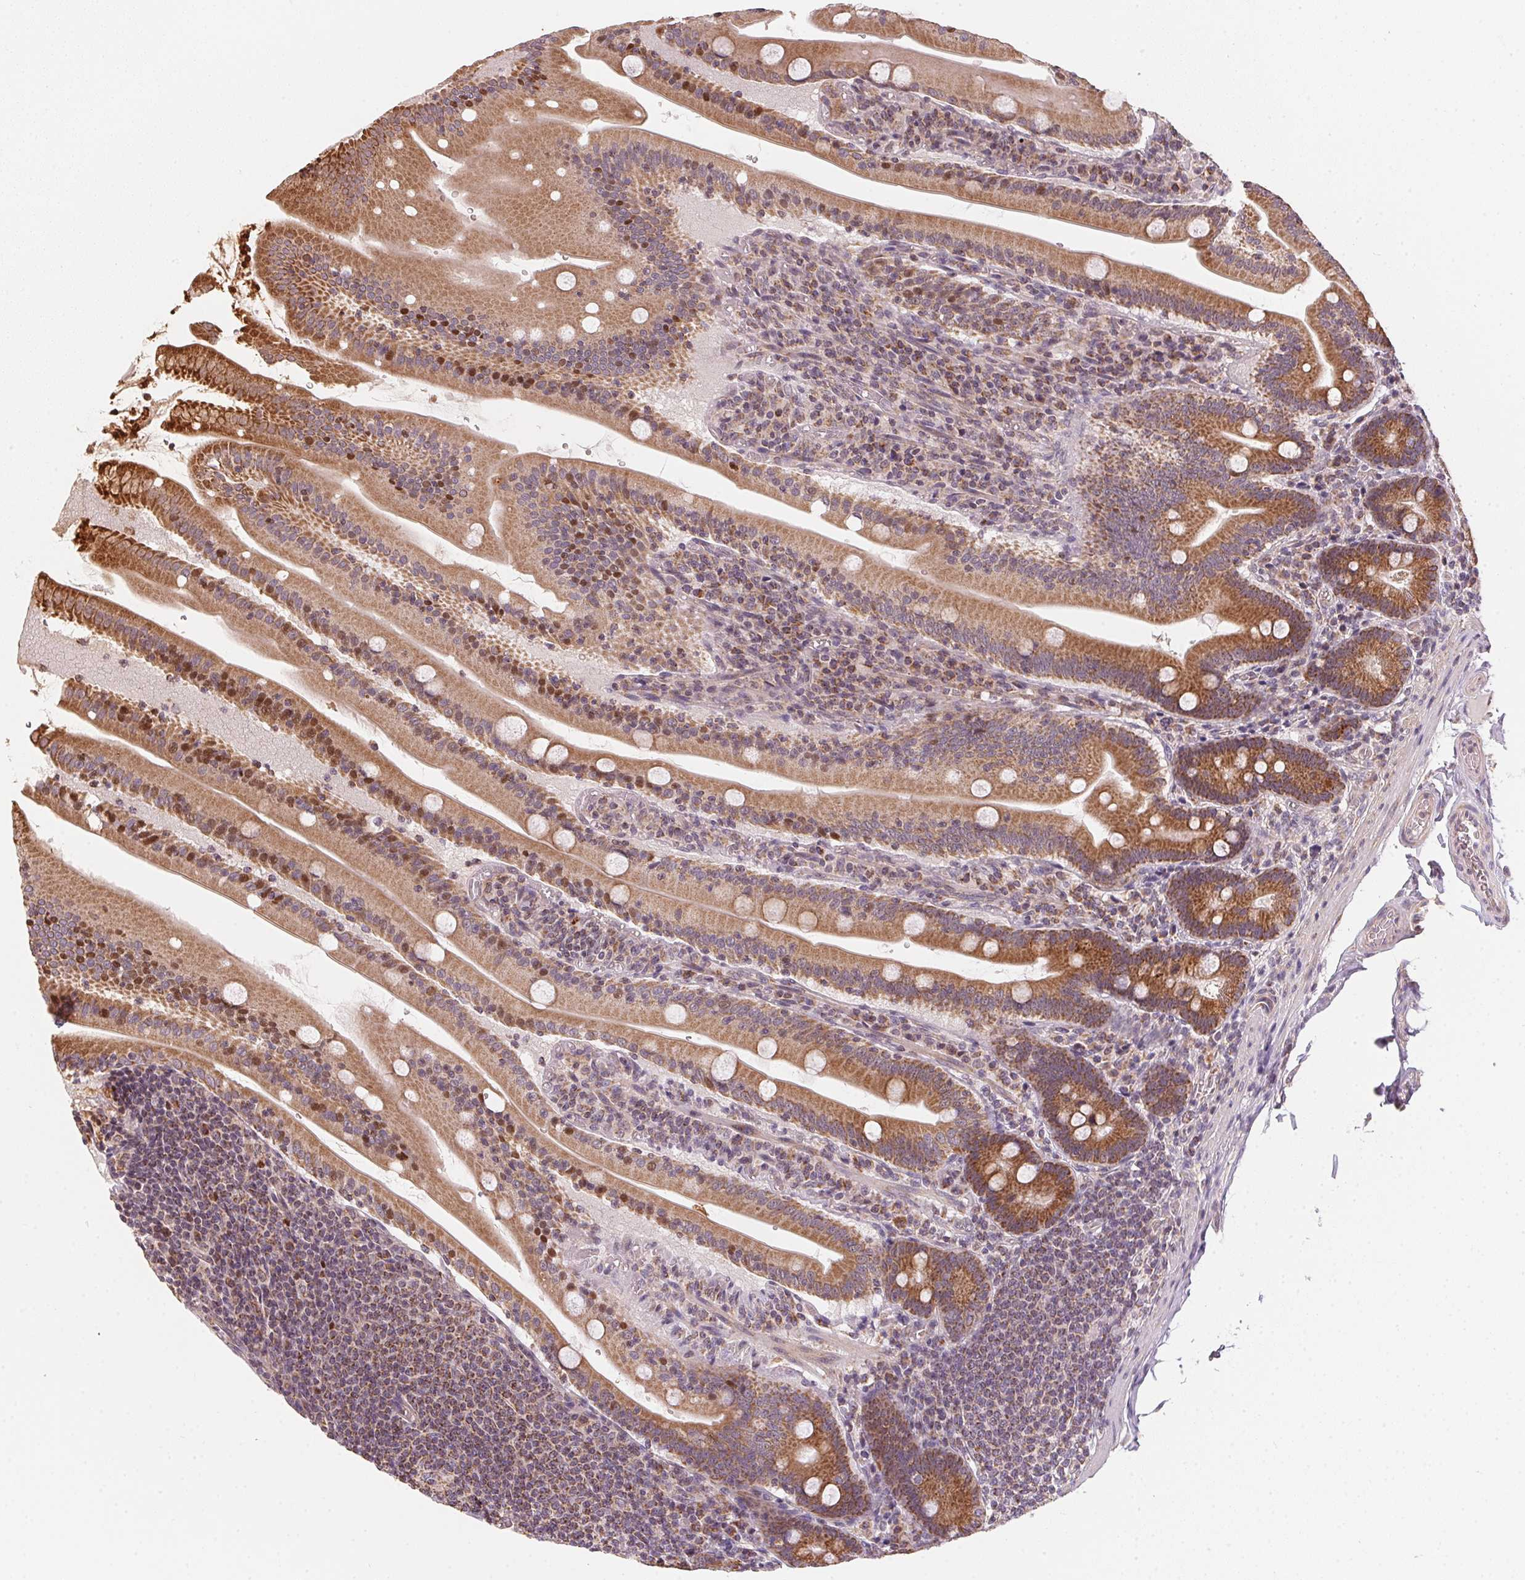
{"staining": {"intensity": "moderate", "quantity": ">75%", "location": "cytoplasmic/membranous"}, "tissue": "small intestine", "cell_type": "Glandular cells", "image_type": "normal", "snomed": [{"axis": "morphology", "description": "Normal tissue, NOS"}, {"axis": "topography", "description": "Small intestine"}], "caption": "Immunohistochemistry photomicrograph of unremarkable small intestine: small intestine stained using immunohistochemistry (IHC) exhibits medium levels of moderate protein expression localized specifically in the cytoplasmic/membranous of glandular cells, appearing as a cytoplasmic/membranous brown color.", "gene": "MATCAP1", "patient": {"sex": "male", "age": 37}}